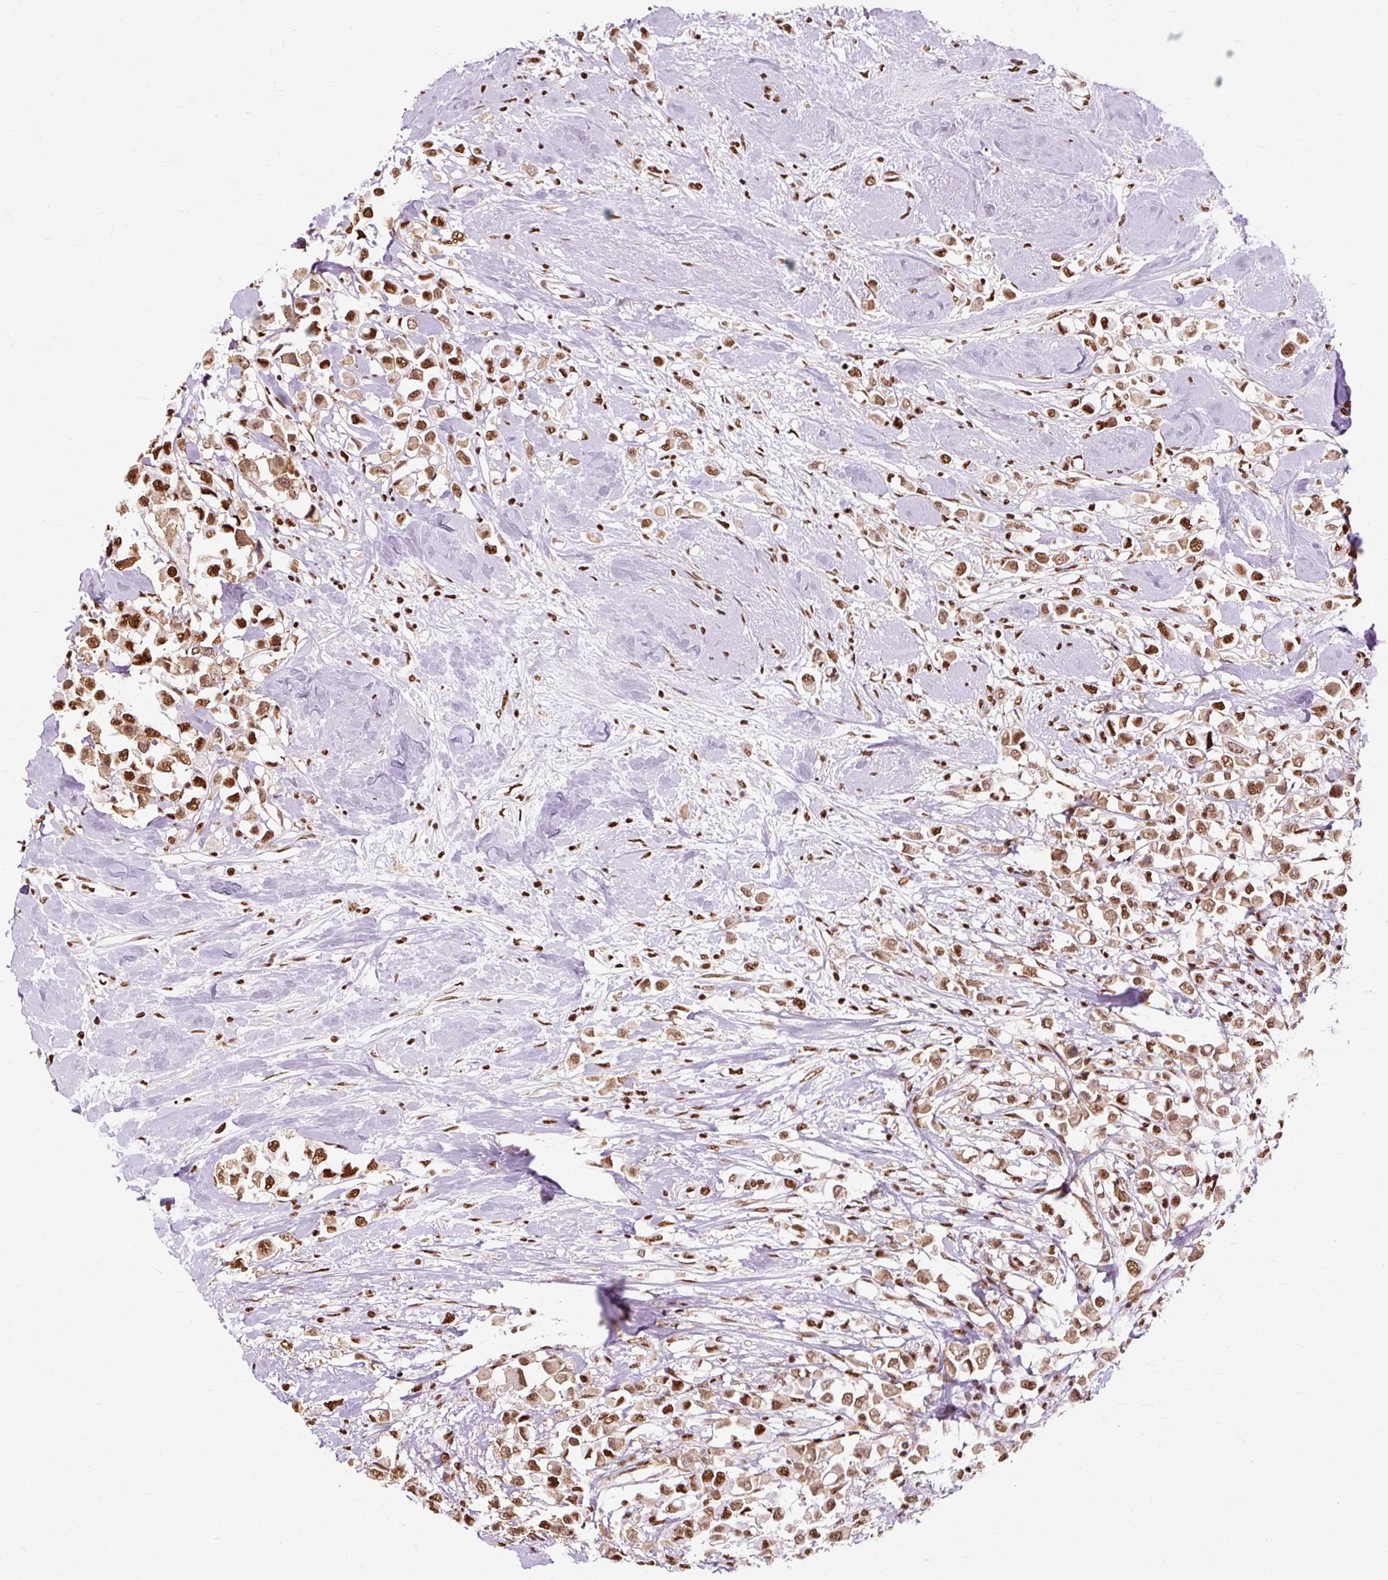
{"staining": {"intensity": "moderate", "quantity": ">75%", "location": "nuclear"}, "tissue": "breast cancer", "cell_type": "Tumor cells", "image_type": "cancer", "snomed": [{"axis": "morphology", "description": "Duct carcinoma"}, {"axis": "topography", "description": "Breast"}], "caption": "About >75% of tumor cells in breast cancer exhibit moderate nuclear protein staining as visualized by brown immunohistochemical staining.", "gene": "XRCC6", "patient": {"sex": "female", "age": 61}}